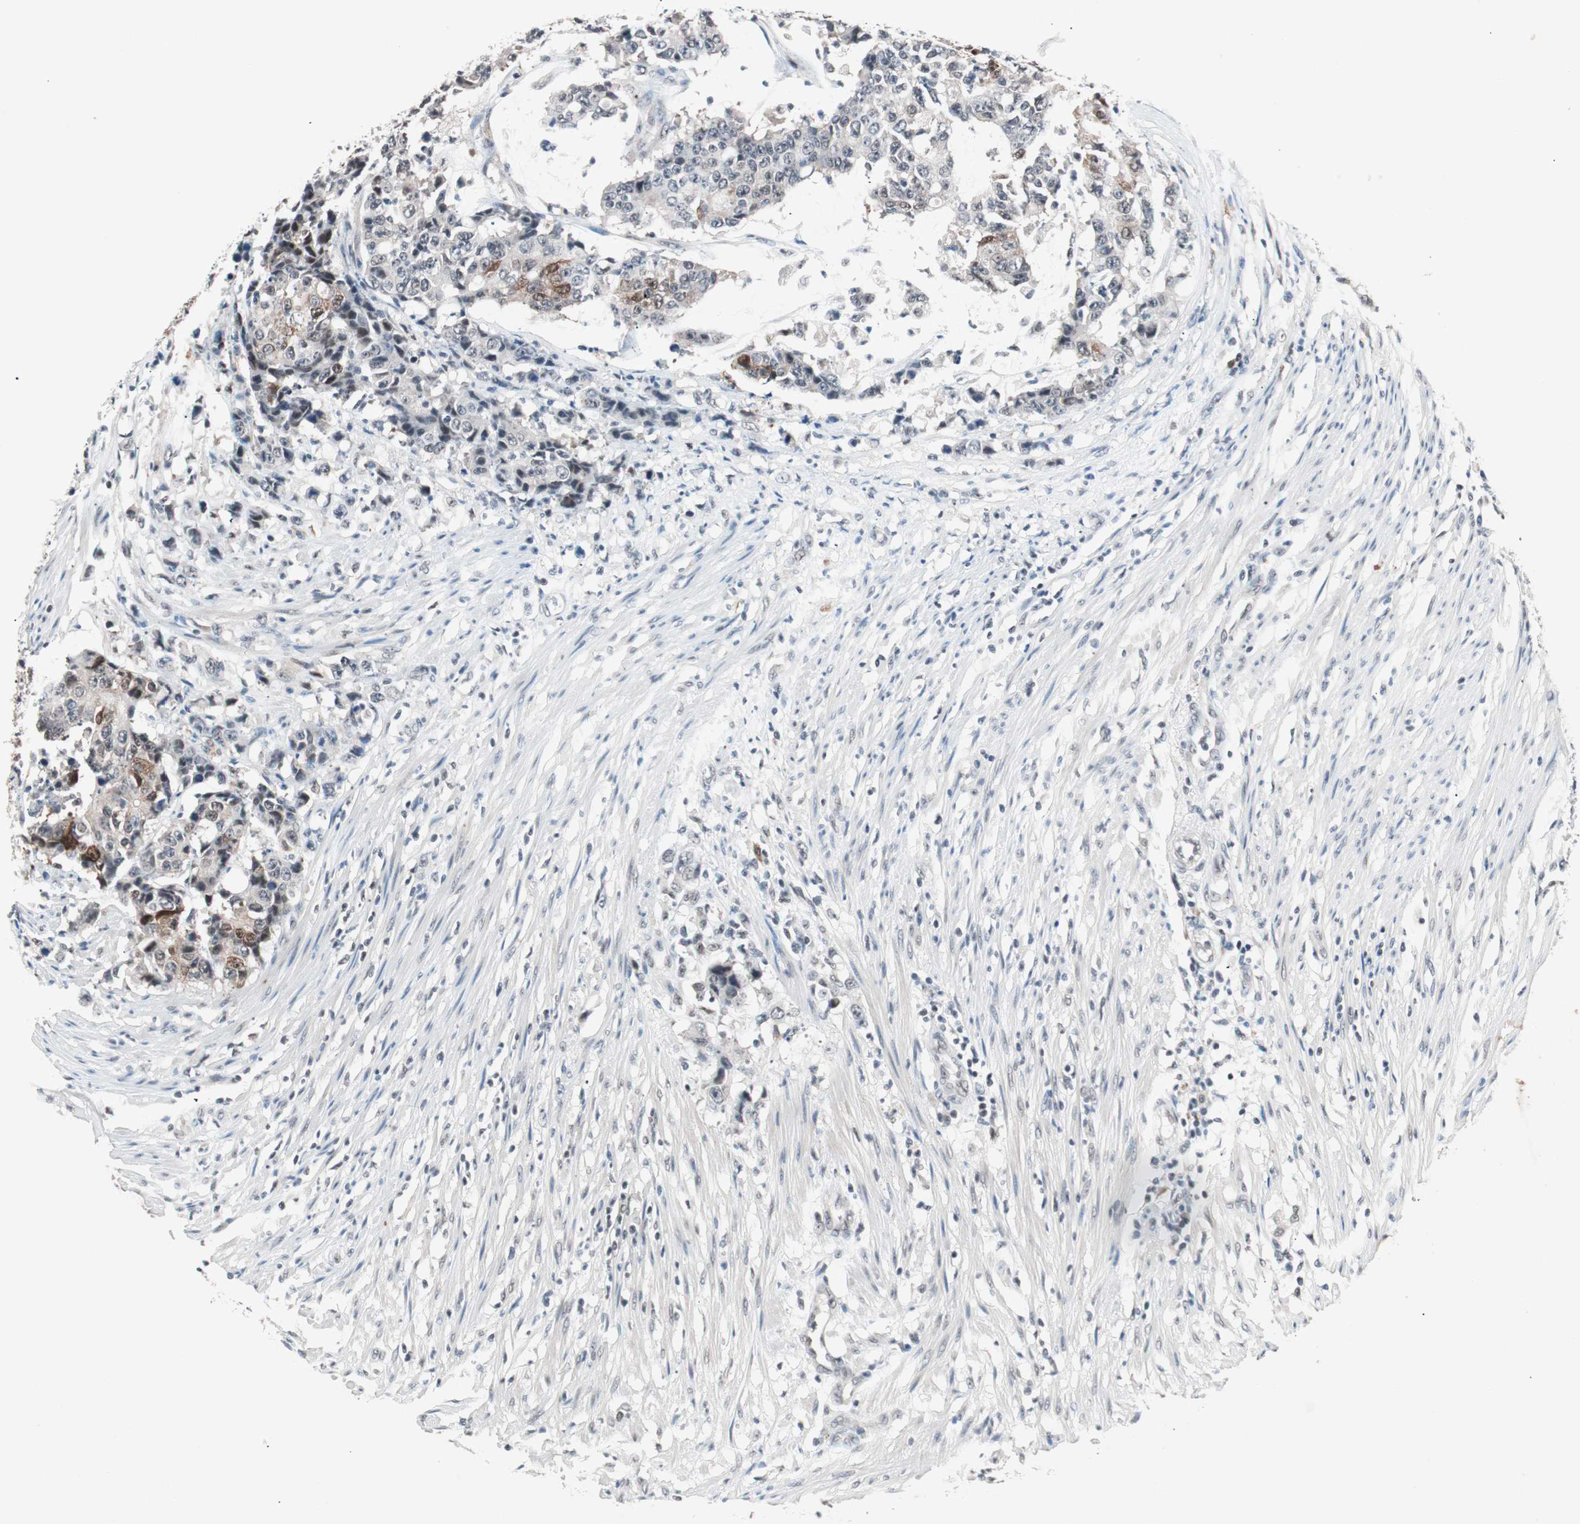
{"staining": {"intensity": "moderate", "quantity": "<25%", "location": "cytoplasmic/membranous"}, "tissue": "colorectal cancer", "cell_type": "Tumor cells", "image_type": "cancer", "snomed": [{"axis": "morphology", "description": "Adenocarcinoma, NOS"}, {"axis": "topography", "description": "Colon"}], "caption": "Colorectal cancer (adenocarcinoma) stained with a protein marker displays moderate staining in tumor cells.", "gene": "NFRKB", "patient": {"sex": "female", "age": 86}}